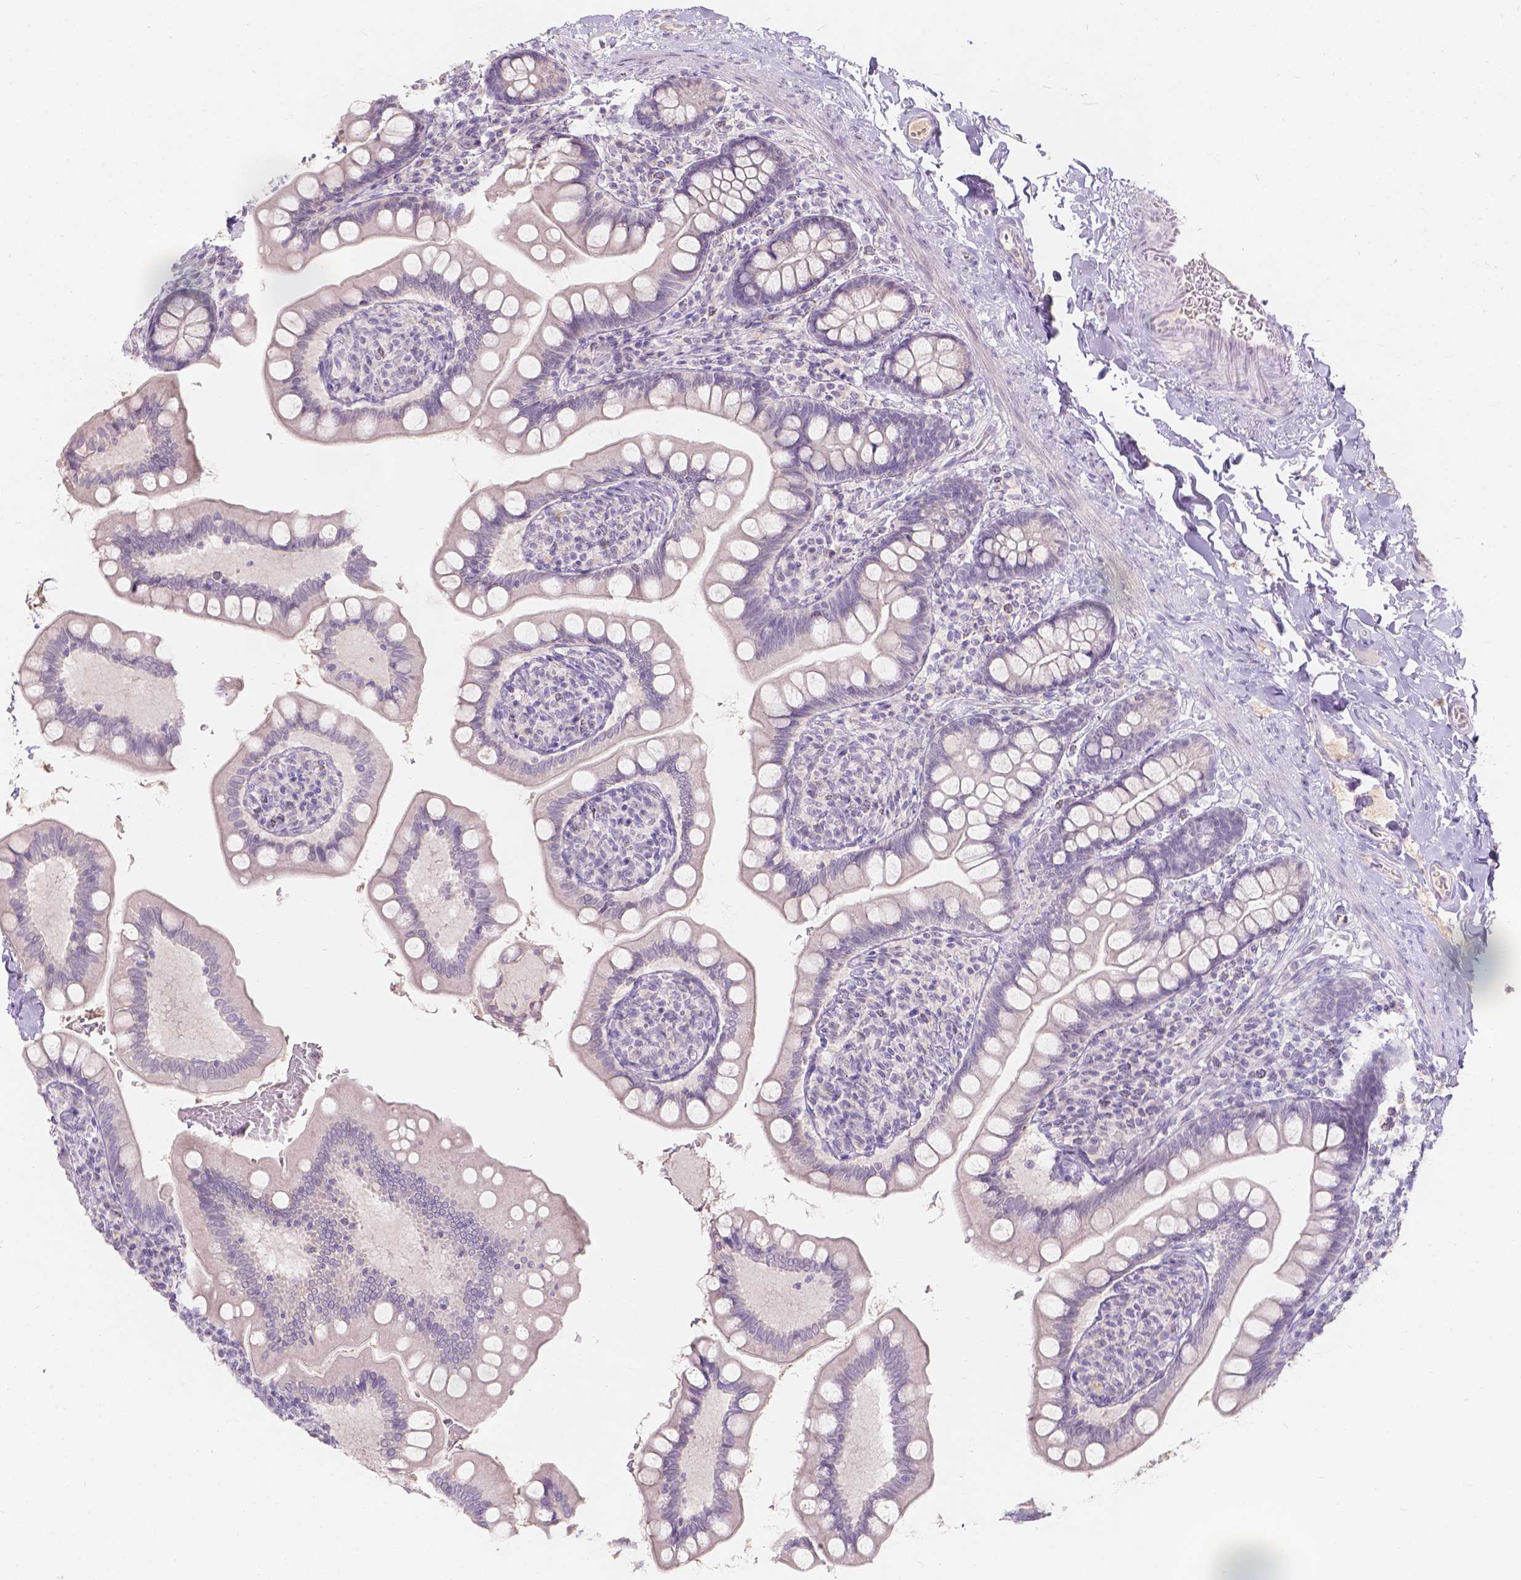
{"staining": {"intensity": "negative", "quantity": "none", "location": "none"}, "tissue": "small intestine", "cell_type": "Glandular cells", "image_type": "normal", "snomed": [{"axis": "morphology", "description": "Normal tissue, NOS"}, {"axis": "topography", "description": "Small intestine"}], "caption": "Immunohistochemistry (IHC) micrograph of unremarkable small intestine: human small intestine stained with DAB exhibits no significant protein expression in glandular cells.", "gene": "DCAF4L1", "patient": {"sex": "female", "age": 56}}